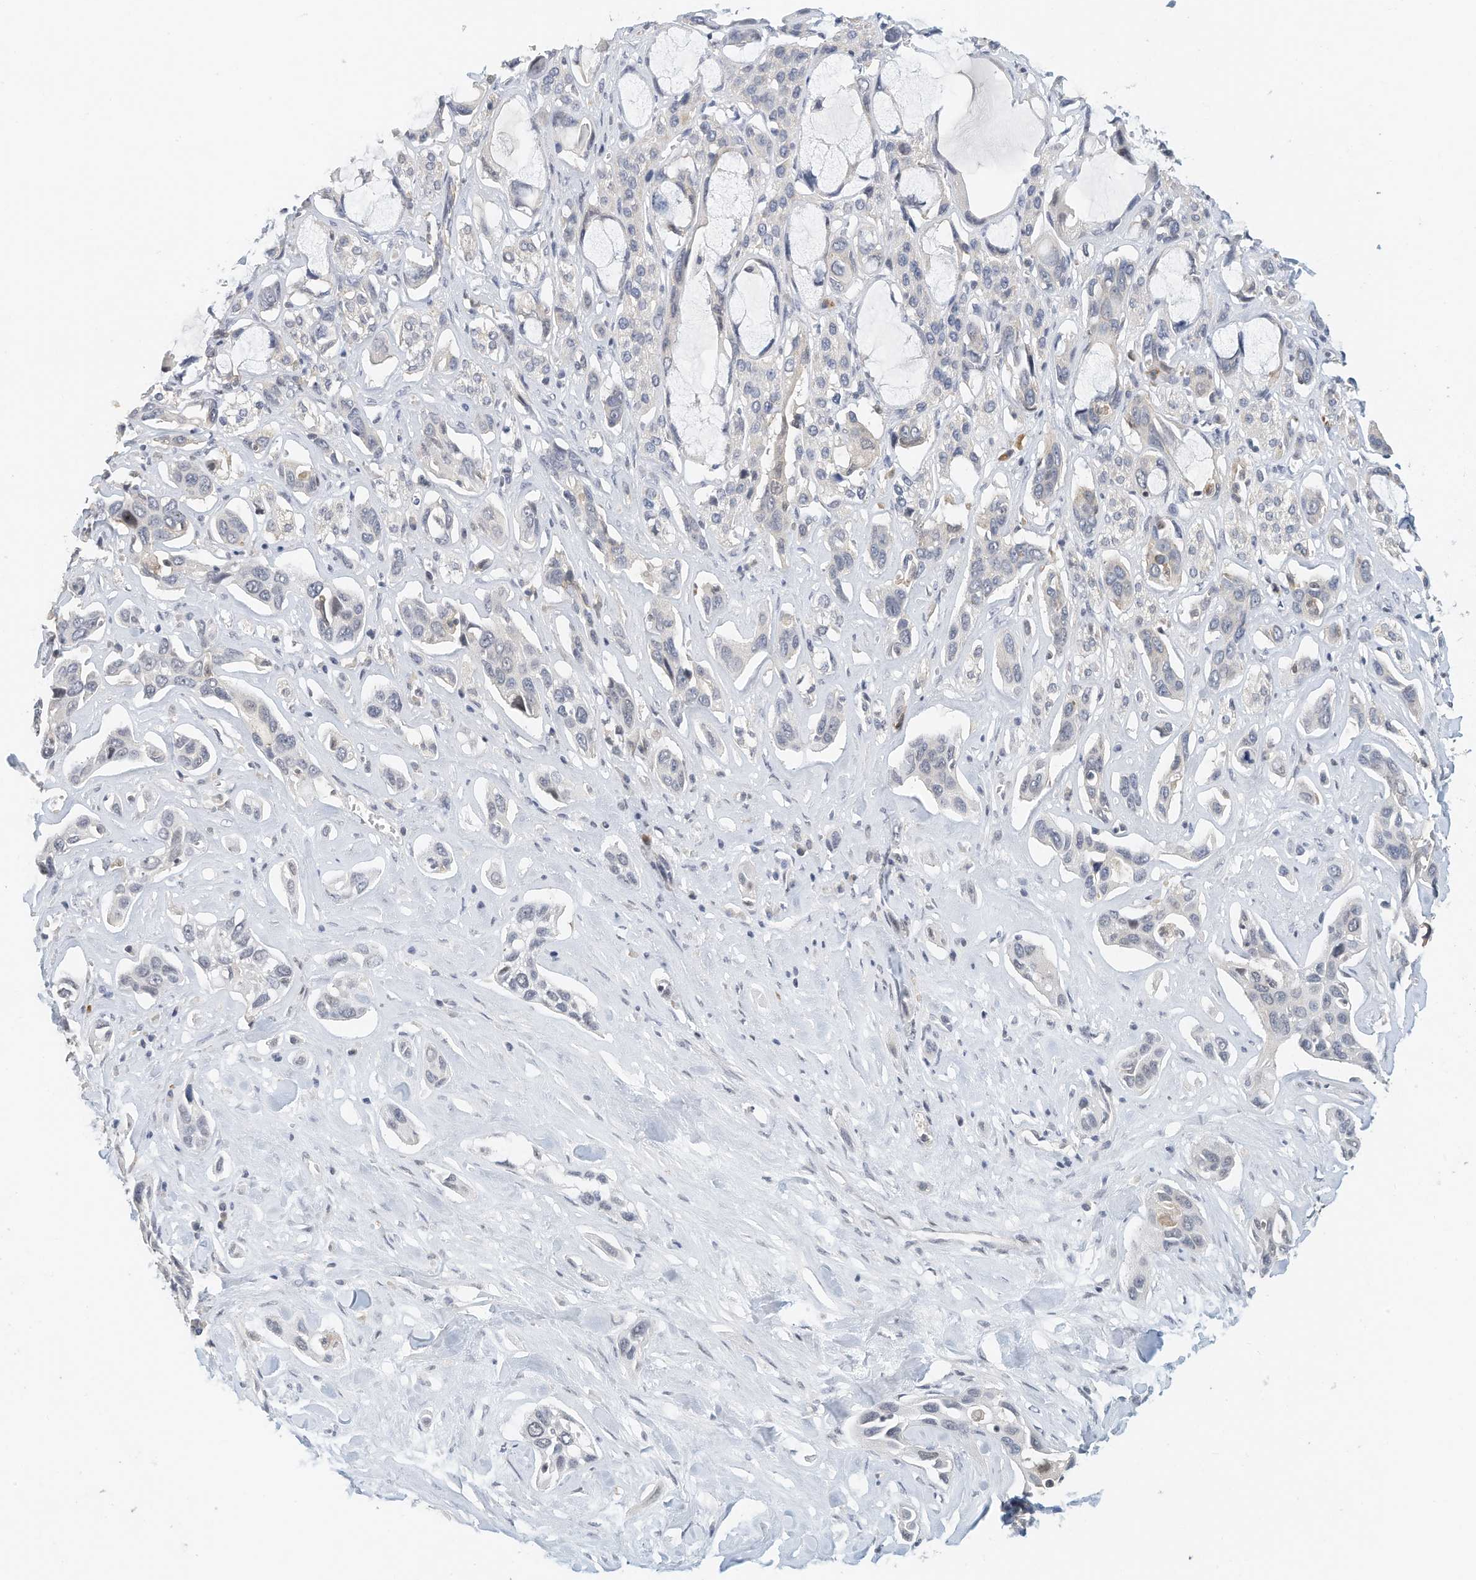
{"staining": {"intensity": "negative", "quantity": "none", "location": "none"}, "tissue": "pancreatic cancer", "cell_type": "Tumor cells", "image_type": "cancer", "snomed": [{"axis": "morphology", "description": "Adenocarcinoma, NOS"}, {"axis": "topography", "description": "Pancreas"}], "caption": "Immunohistochemical staining of adenocarcinoma (pancreatic) displays no significant positivity in tumor cells.", "gene": "MICAL1", "patient": {"sex": "female", "age": 60}}